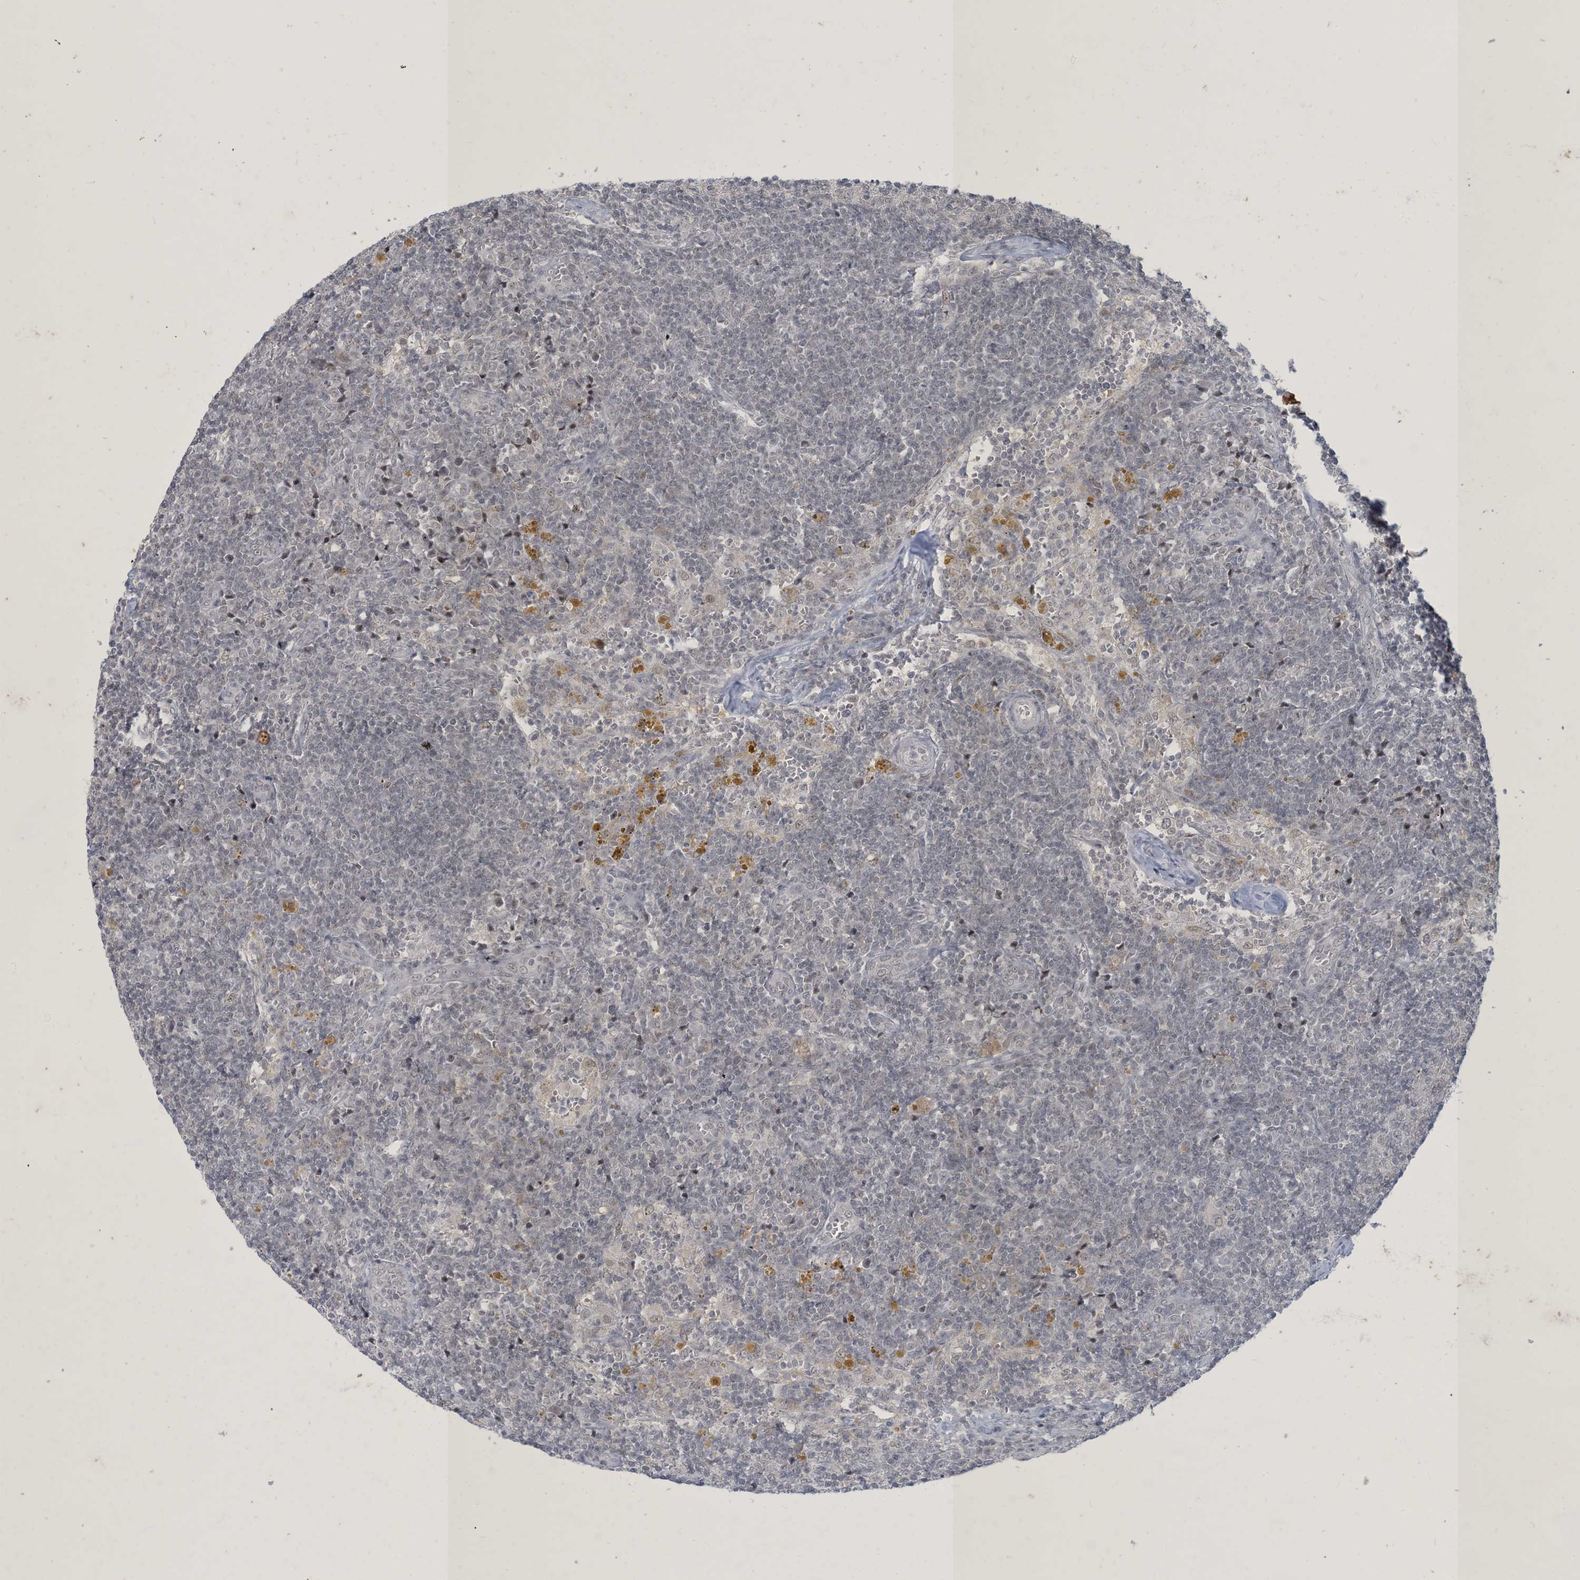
{"staining": {"intensity": "weak", "quantity": "<25%", "location": "nuclear"}, "tissue": "lymph node", "cell_type": "Germinal center cells", "image_type": "normal", "snomed": [{"axis": "morphology", "description": "Normal tissue, NOS"}, {"axis": "morphology", "description": "Squamous cell carcinoma, metastatic, NOS"}, {"axis": "topography", "description": "Lymph node"}], "caption": "A high-resolution photomicrograph shows immunohistochemistry (IHC) staining of normal lymph node, which shows no significant staining in germinal center cells. (Stains: DAB immunohistochemistry (IHC) with hematoxylin counter stain, Microscopy: brightfield microscopy at high magnification).", "gene": "ZNF674", "patient": {"sex": "male", "age": 73}}